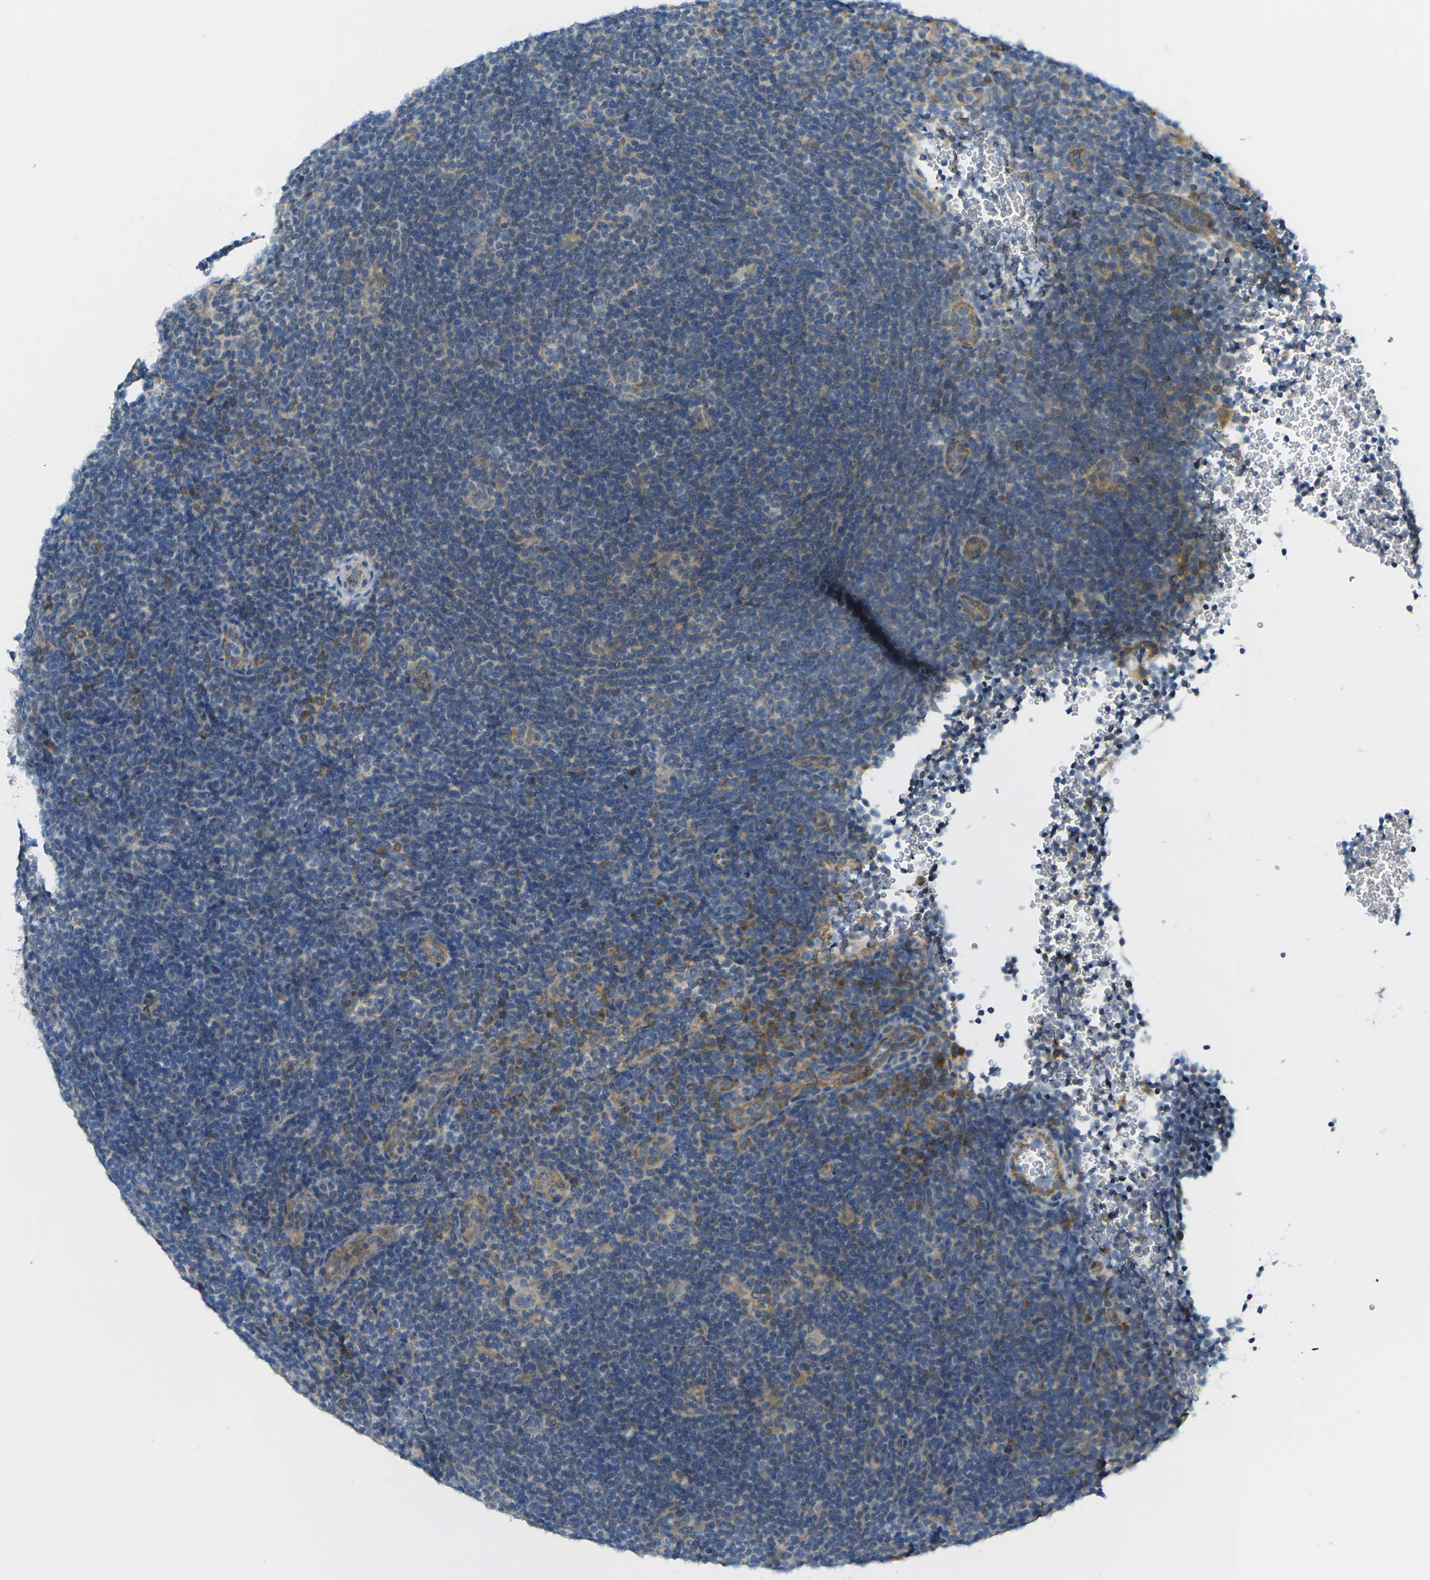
{"staining": {"intensity": "weak", "quantity": "<25%", "location": "cytoplasmic/membranous"}, "tissue": "lymphoma", "cell_type": "Tumor cells", "image_type": "cancer", "snomed": [{"axis": "morphology", "description": "Hodgkin's disease, NOS"}, {"axis": "topography", "description": "Lymph node"}], "caption": "Hodgkin's disease stained for a protein using IHC reveals no expression tumor cells.", "gene": "RHBDD1", "patient": {"sex": "female", "age": 57}}